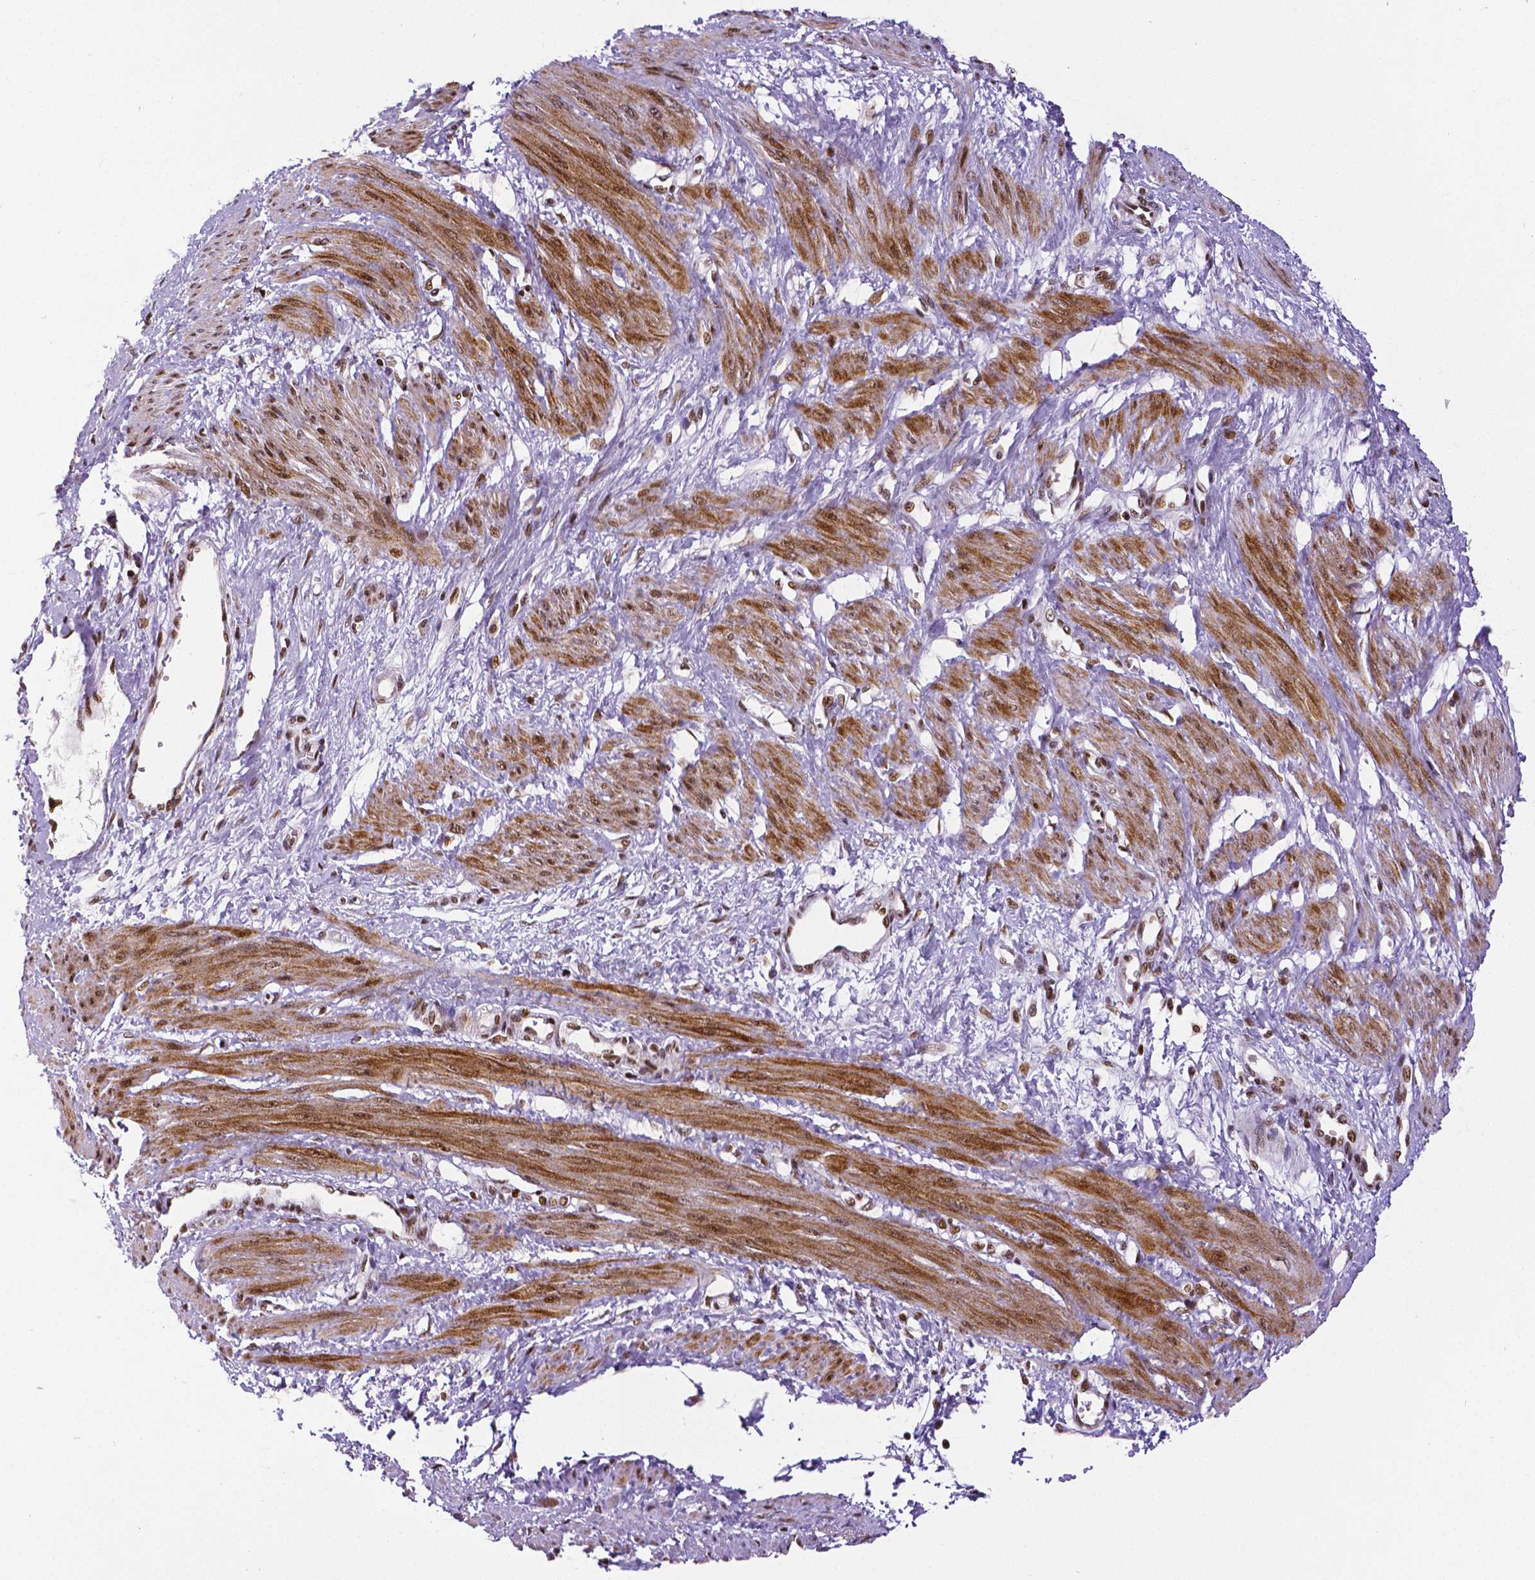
{"staining": {"intensity": "strong", "quantity": ">75%", "location": "cytoplasmic/membranous,nuclear"}, "tissue": "smooth muscle", "cell_type": "Smooth muscle cells", "image_type": "normal", "snomed": [{"axis": "morphology", "description": "Normal tissue, NOS"}, {"axis": "topography", "description": "Smooth muscle"}, {"axis": "topography", "description": "Uterus"}], "caption": "DAB (3,3'-diaminobenzidine) immunohistochemical staining of unremarkable human smooth muscle shows strong cytoplasmic/membranous,nuclear protein positivity in about >75% of smooth muscle cells.", "gene": "CTCF", "patient": {"sex": "female", "age": 39}}